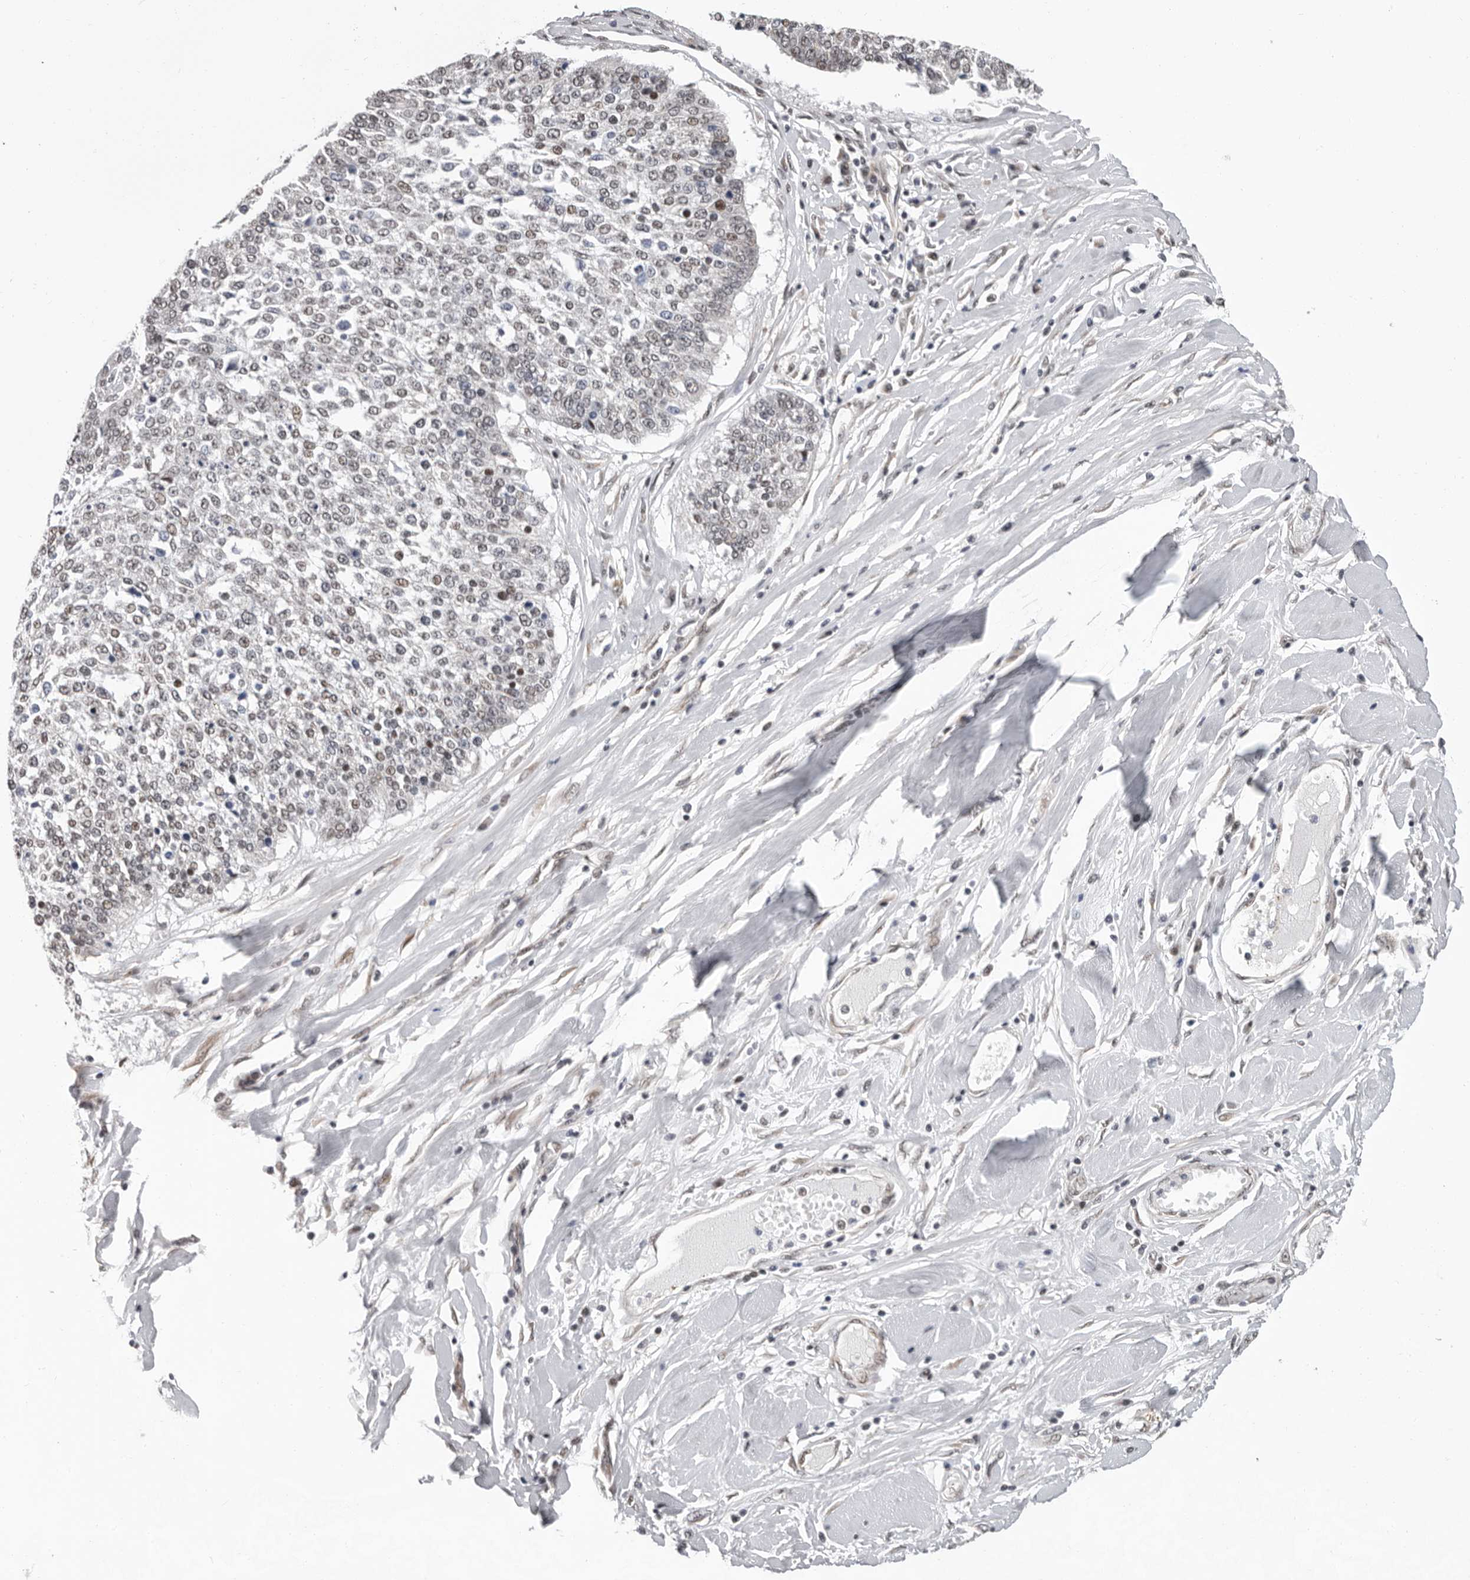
{"staining": {"intensity": "weak", "quantity": "<25%", "location": "nuclear"}, "tissue": "lung cancer", "cell_type": "Tumor cells", "image_type": "cancer", "snomed": [{"axis": "morphology", "description": "Normal tissue, NOS"}, {"axis": "morphology", "description": "Squamous cell carcinoma, NOS"}, {"axis": "topography", "description": "Cartilage tissue"}, {"axis": "topography", "description": "Bronchus"}, {"axis": "topography", "description": "Lung"}, {"axis": "topography", "description": "Peripheral nerve tissue"}], "caption": "The photomicrograph displays no significant staining in tumor cells of squamous cell carcinoma (lung).", "gene": "RALGPS2", "patient": {"sex": "female", "age": 49}}